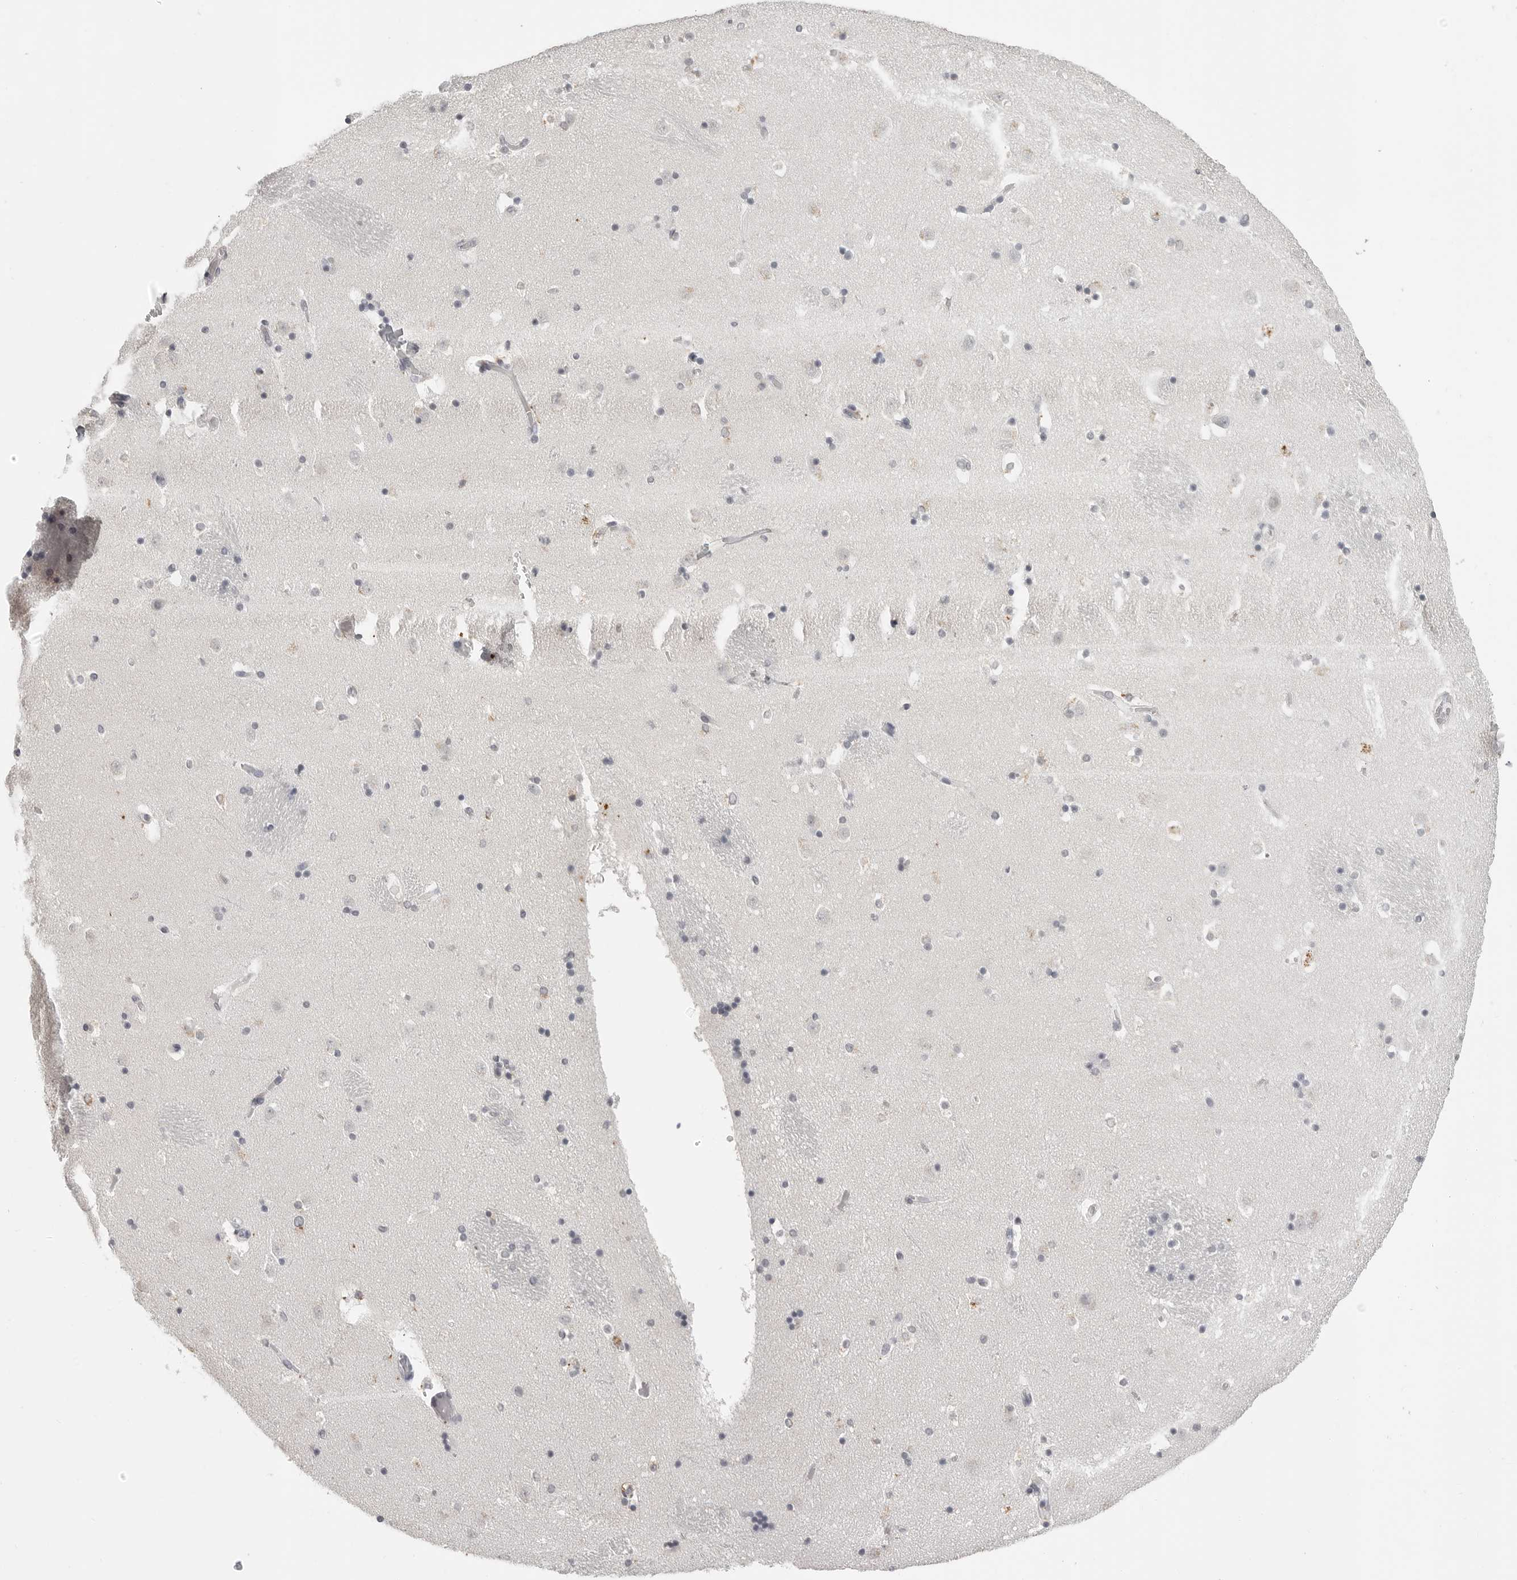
{"staining": {"intensity": "moderate", "quantity": "<25%", "location": "cytoplasmic/membranous"}, "tissue": "caudate", "cell_type": "Glial cells", "image_type": "normal", "snomed": [{"axis": "morphology", "description": "Normal tissue, NOS"}, {"axis": "topography", "description": "Lateral ventricle wall"}], "caption": "Unremarkable caudate exhibits moderate cytoplasmic/membranous positivity in approximately <25% of glial cells, visualized by immunohistochemistry. (DAB (3,3'-diaminobenzidine) IHC with brightfield microscopy, high magnification).", "gene": "PRSS1", "patient": {"sex": "male", "age": 45}}